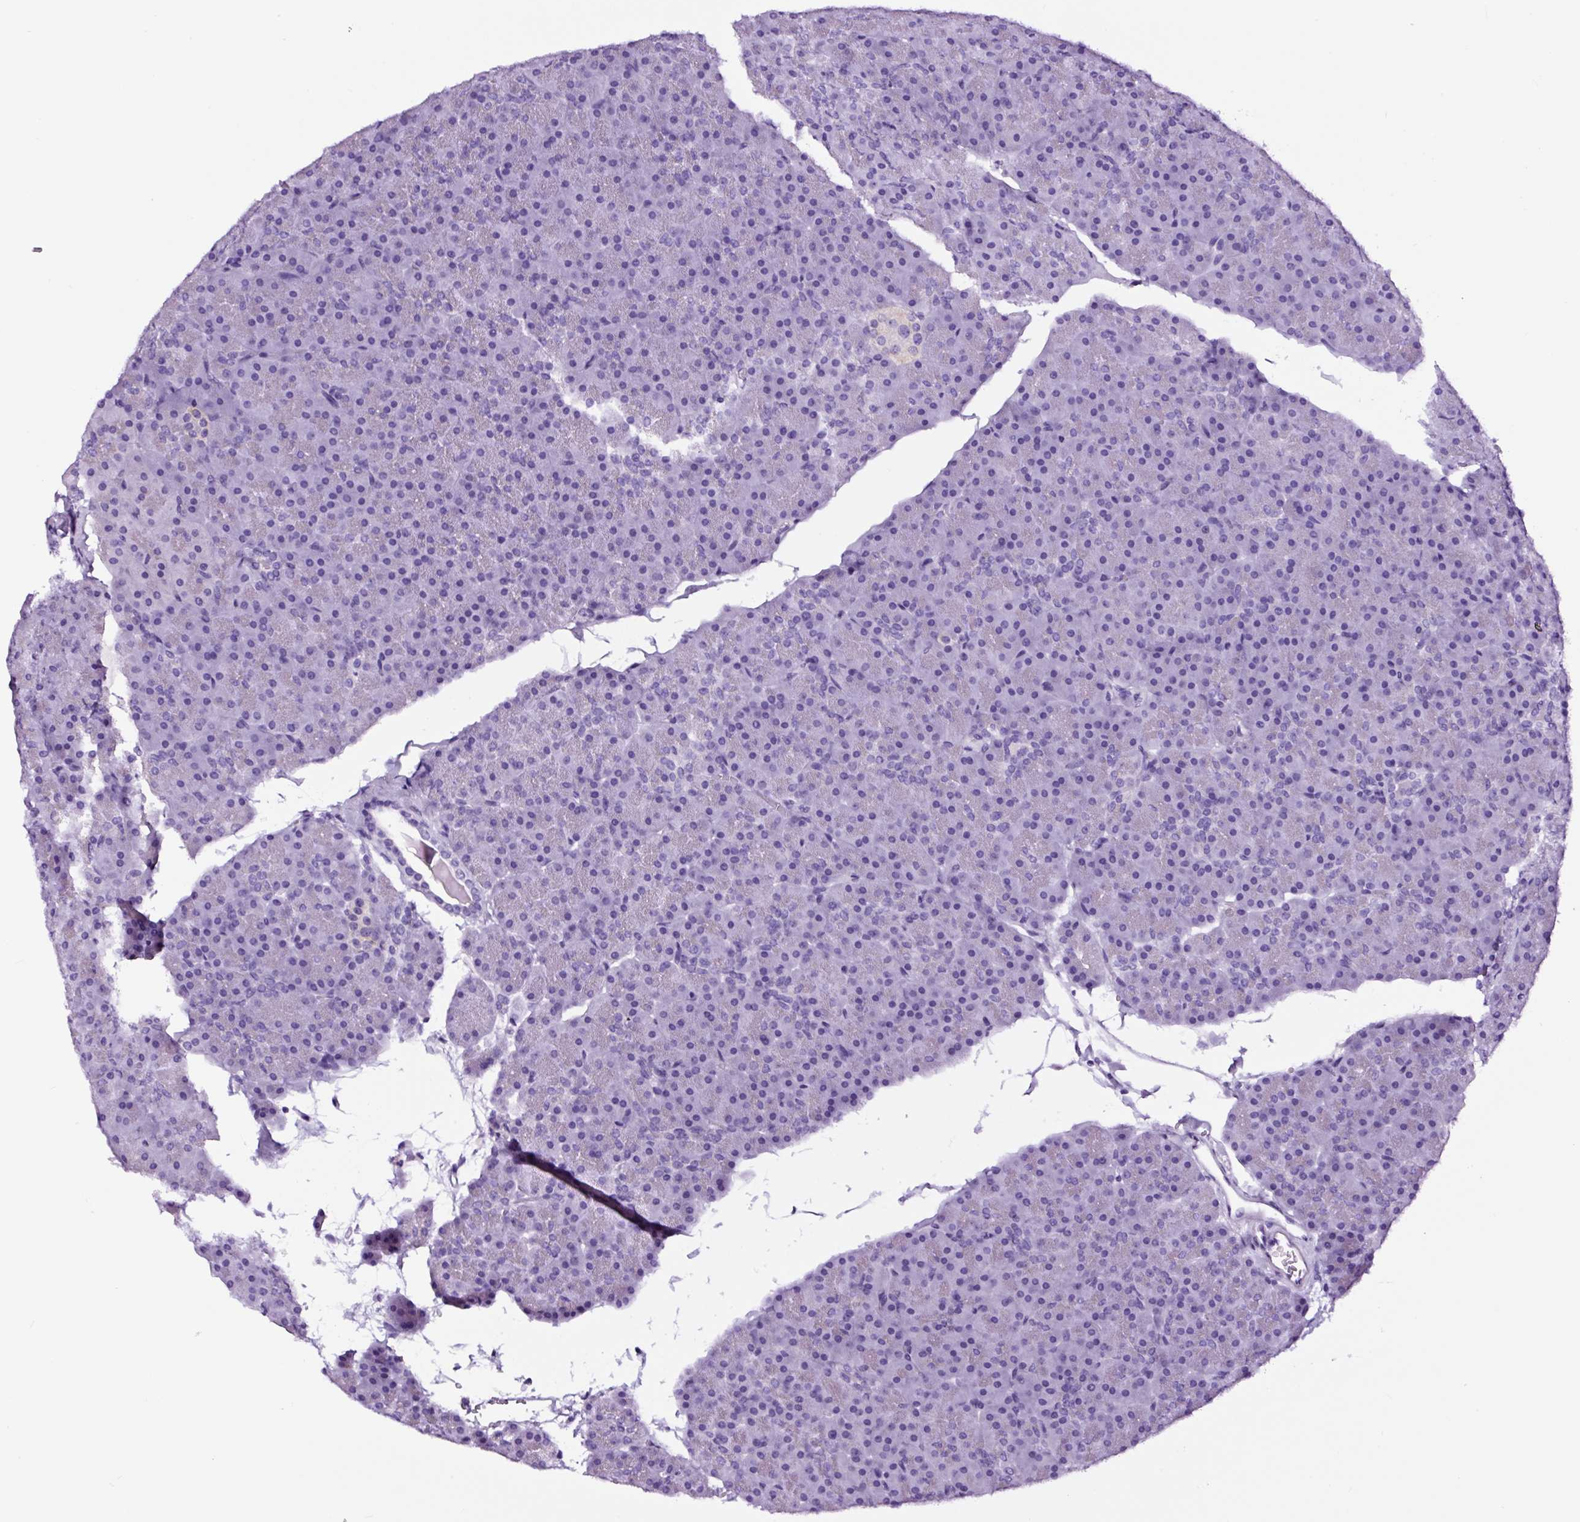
{"staining": {"intensity": "negative", "quantity": "none", "location": "none"}, "tissue": "pancreas", "cell_type": "Exocrine glandular cells", "image_type": "normal", "snomed": [{"axis": "morphology", "description": "Normal tissue, NOS"}, {"axis": "topography", "description": "Pancreas"}], "caption": "Protein analysis of normal pancreas demonstrates no significant positivity in exocrine glandular cells.", "gene": "FBXL7", "patient": {"sex": "male", "age": 36}}